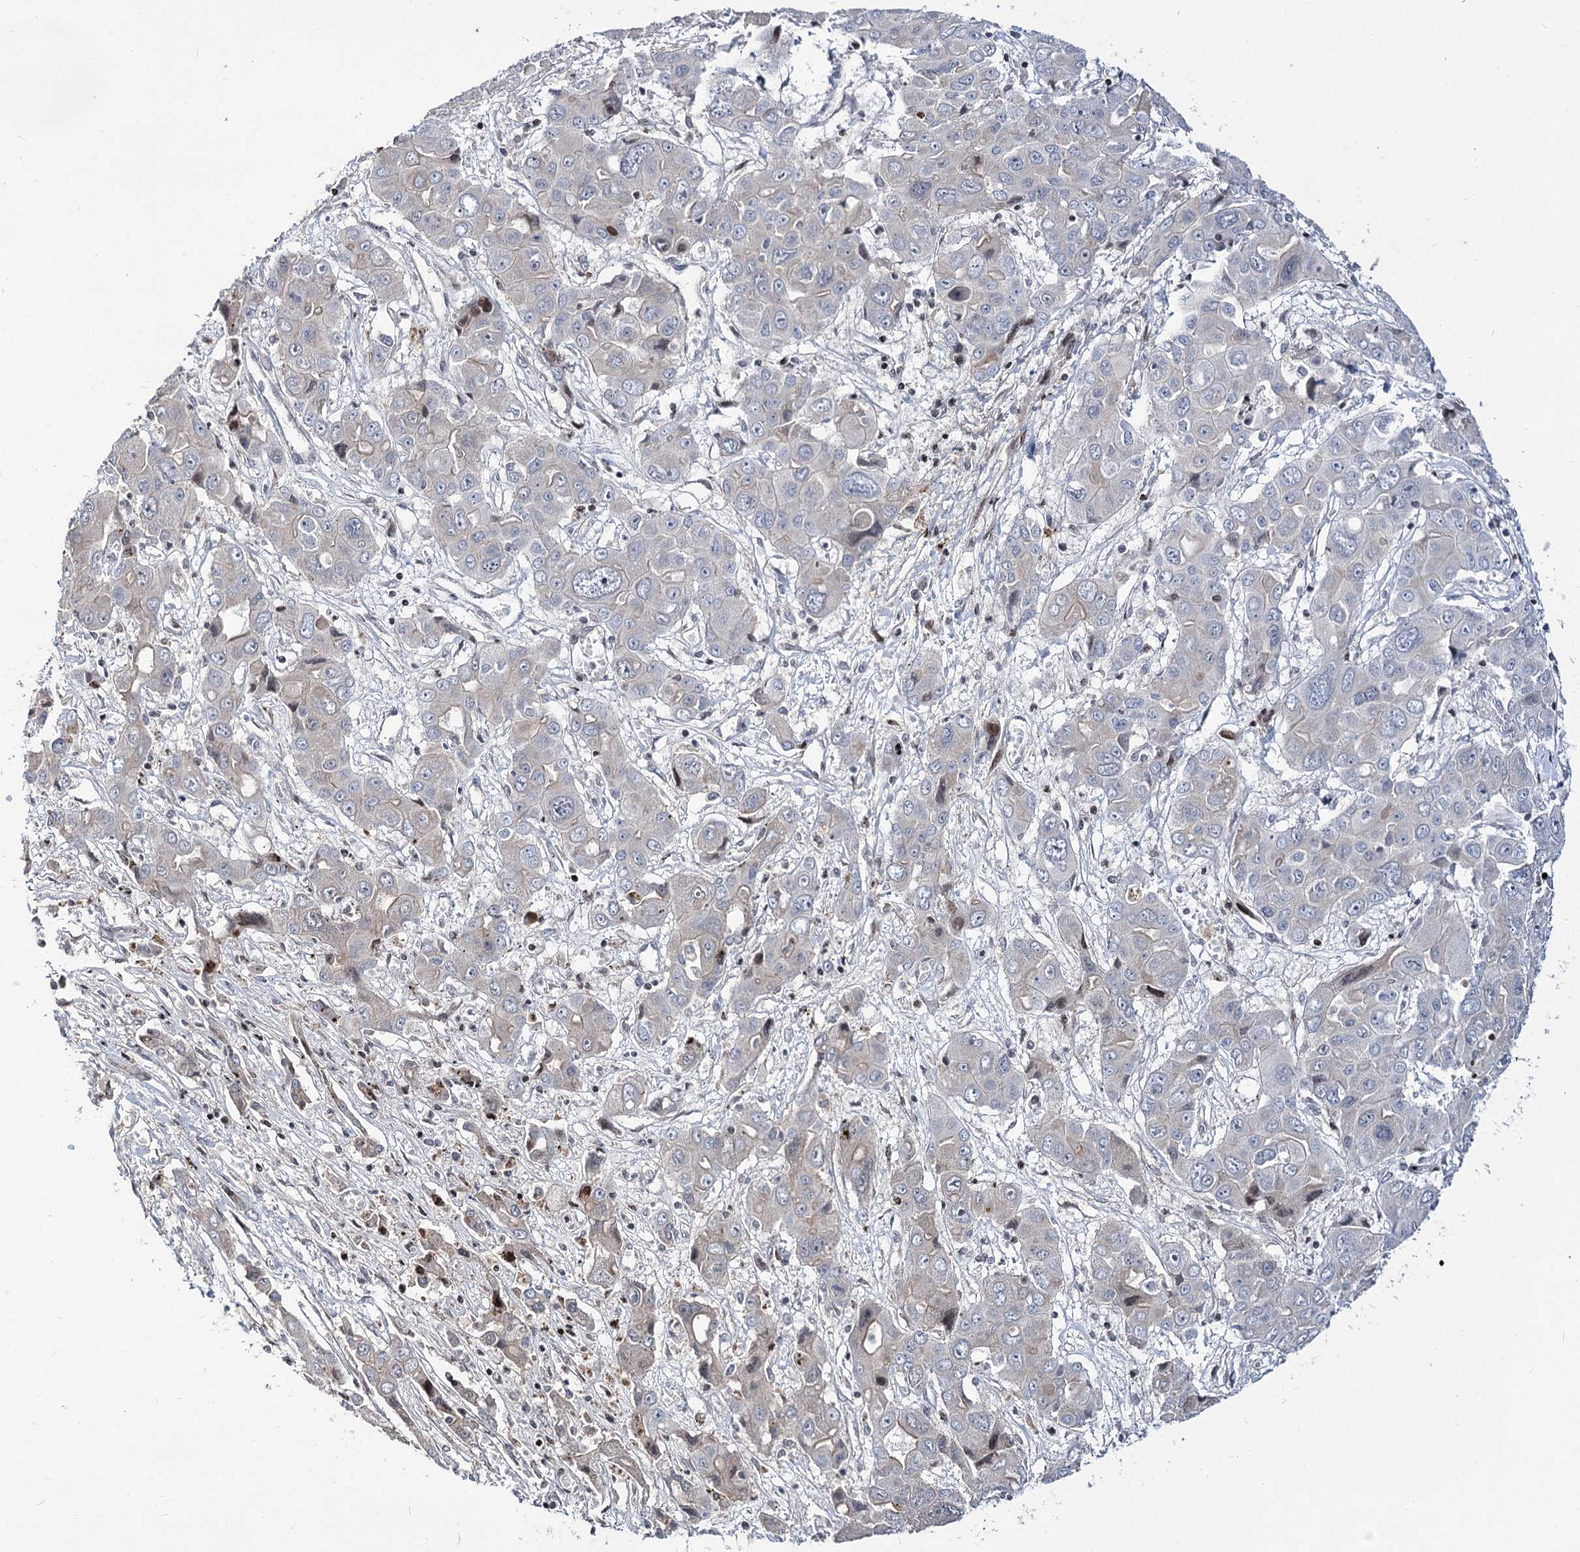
{"staining": {"intensity": "negative", "quantity": "none", "location": "none"}, "tissue": "liver cancer", "cell_type": "Tumor cells", "image_type": "cancer", "snomed": [{"axis": "morphology", "description": "Cholangiocarcinoma"}, {"axis": "topography", "description": "Liver"}], "caption": "The micrograph reveals no staining of tumor cells in cholangiocarcinoma (liver).", "gene": "ITFG2", "patient": {"sex": "male", "age": 67}}